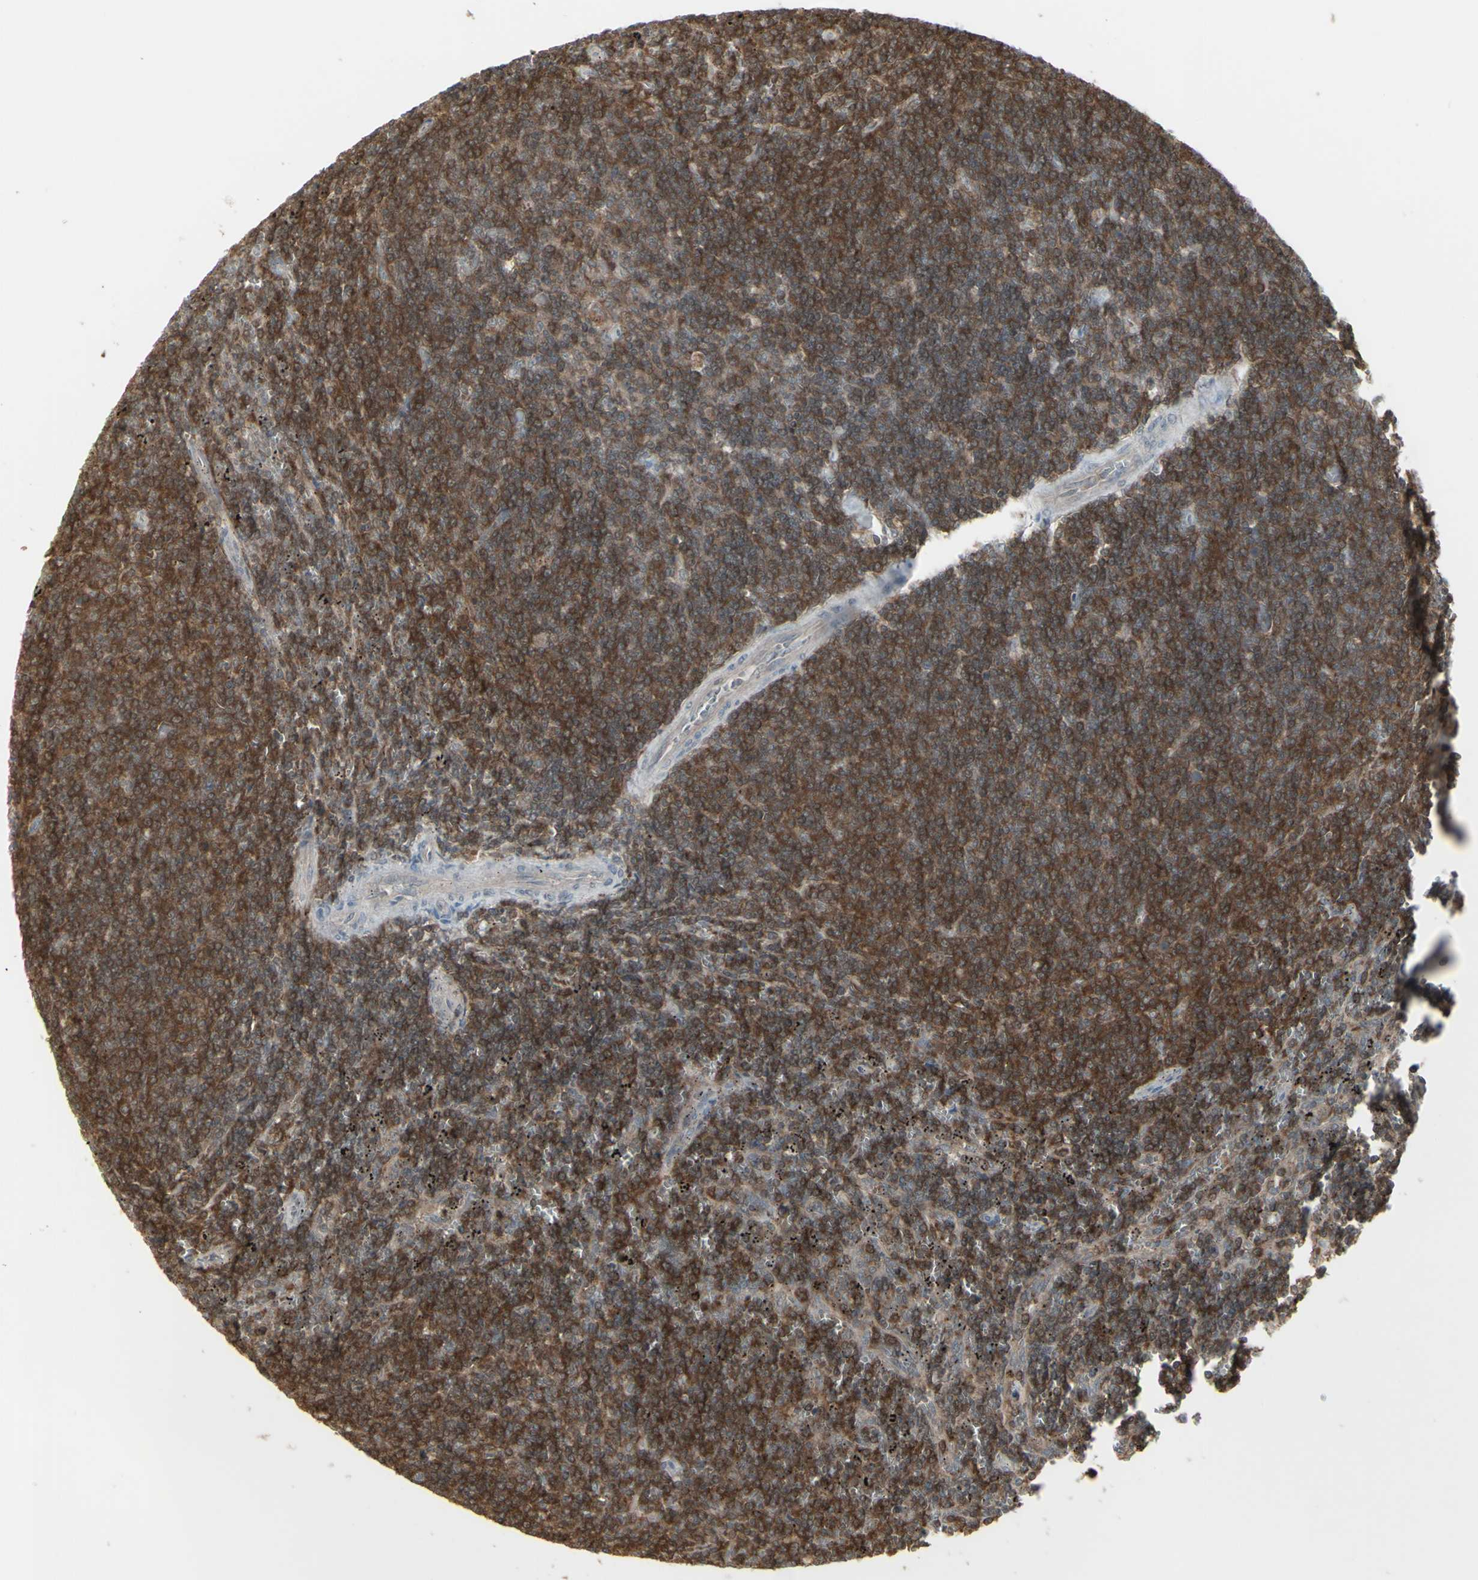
{"staining": {"intensity": "moderate", "quantity": ">75%", "location": "cytoplasmic/membranous"}, "tissue": "lymphoma", "cell_type": "Tumor cells", "image_type": "cancer", "snomed": [{"axis": "morphology", "description": "Malignant lymphoma, non-Hodgkin's type, Low grade"}, {"axis": "topography", "description": "Spleen"}], "caption": "Brown immunohistochemical staining in lymphoma reveals moderate cytoplasmic/membranous expression in approximately >75% of tumor cells.", "gene": "CSK", "patient": {"sex": "female", "age": 50}}